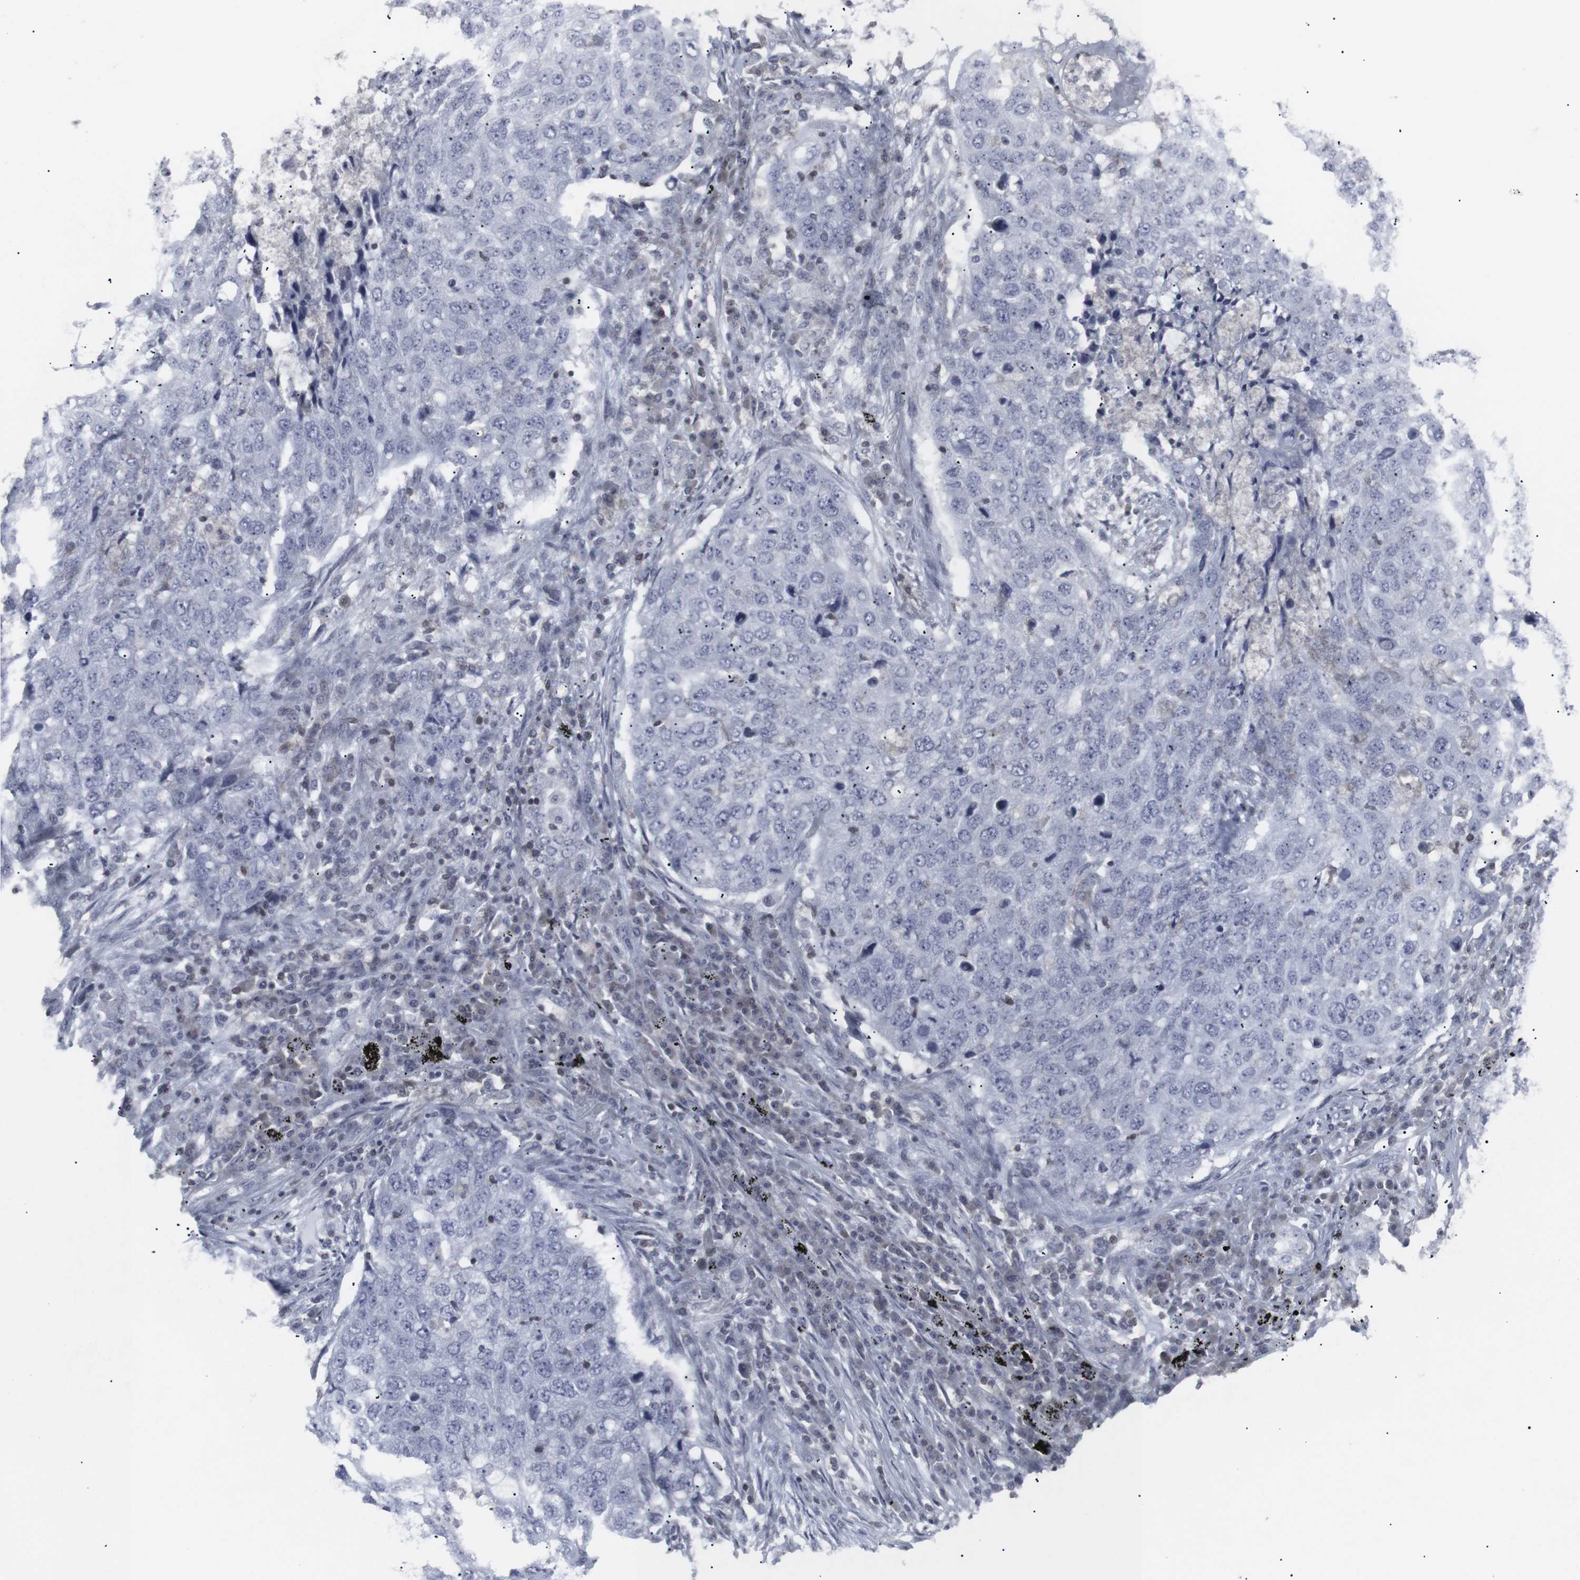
{"staining": {"intensity": "negative", "quantity": "none", "location": "none"}, "tissue": "lung cancer", "cell_type": "Tumor cells", "image_type": "cancer", "snomed": [{"axis": "morphology", "description": "Squamous cell carcinoma, NOS"}, {"axis": "topography", "description": "Lung"}], "caption": "Protein analysis of lung cancer demonstrates no significant staining in tumor cells.", "gene": "APOBEC2", "patient": {"sex": "female", "age": 63}}